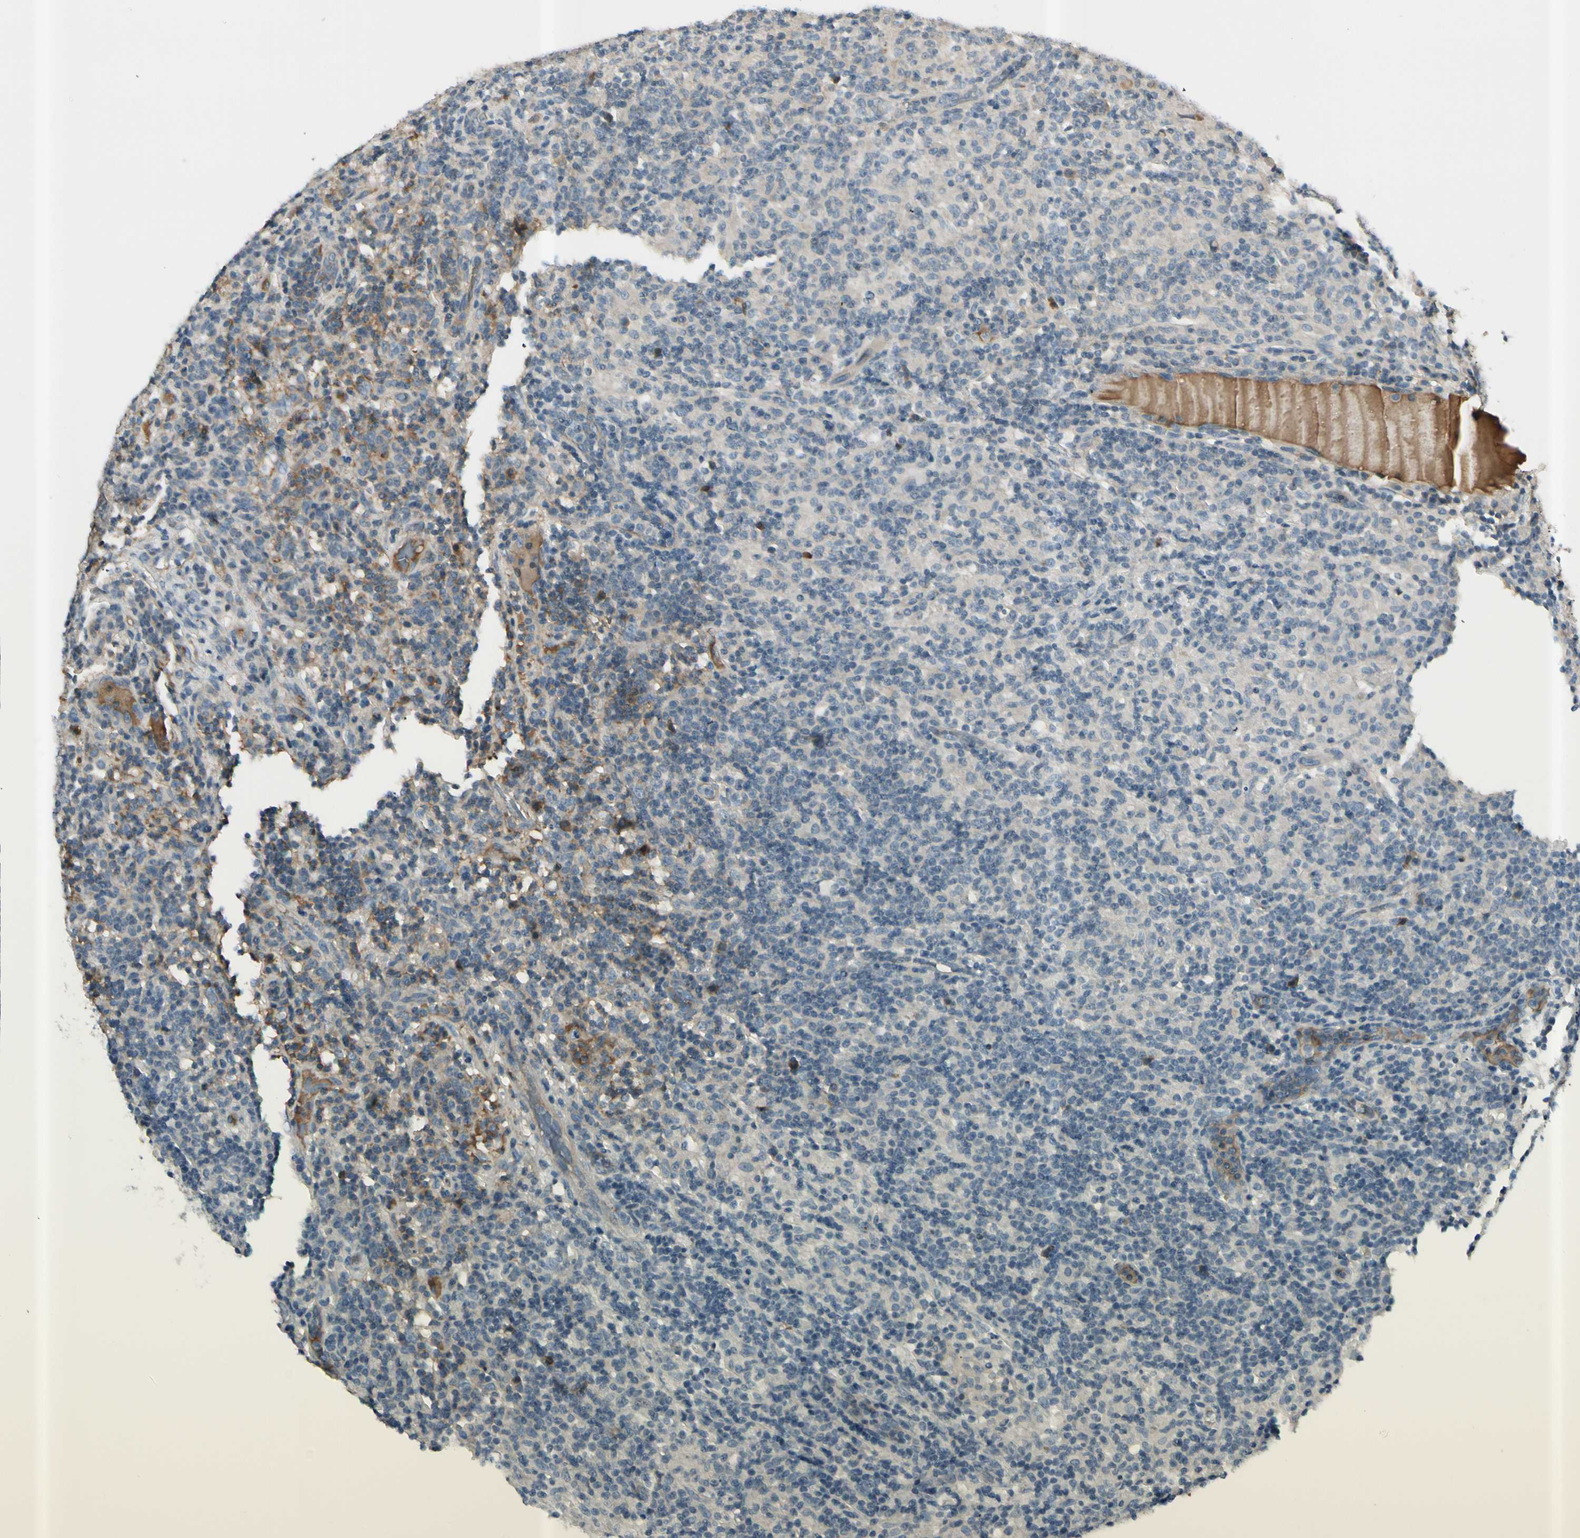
{"staining": {"intensity": "weak", "quantity": "<25%", "location": "cytoplasmic/membranous"}, "tissue": "lymphoma", "cell_type": "Tumor cells", "image_type": "cancer", "snomed": [{"axis": "morphology", "description": "Hodgkin's disease, NOS"}, {"axis": "topography", "description": "Lymph node"}], "caption": "High power microscopy image of an IHC photomicrograph of Hodgkin's disease, revealing no significant expression in tumor cells.", "gene": "ICAM5", "patient": {"sex": "male", "age": 70}}